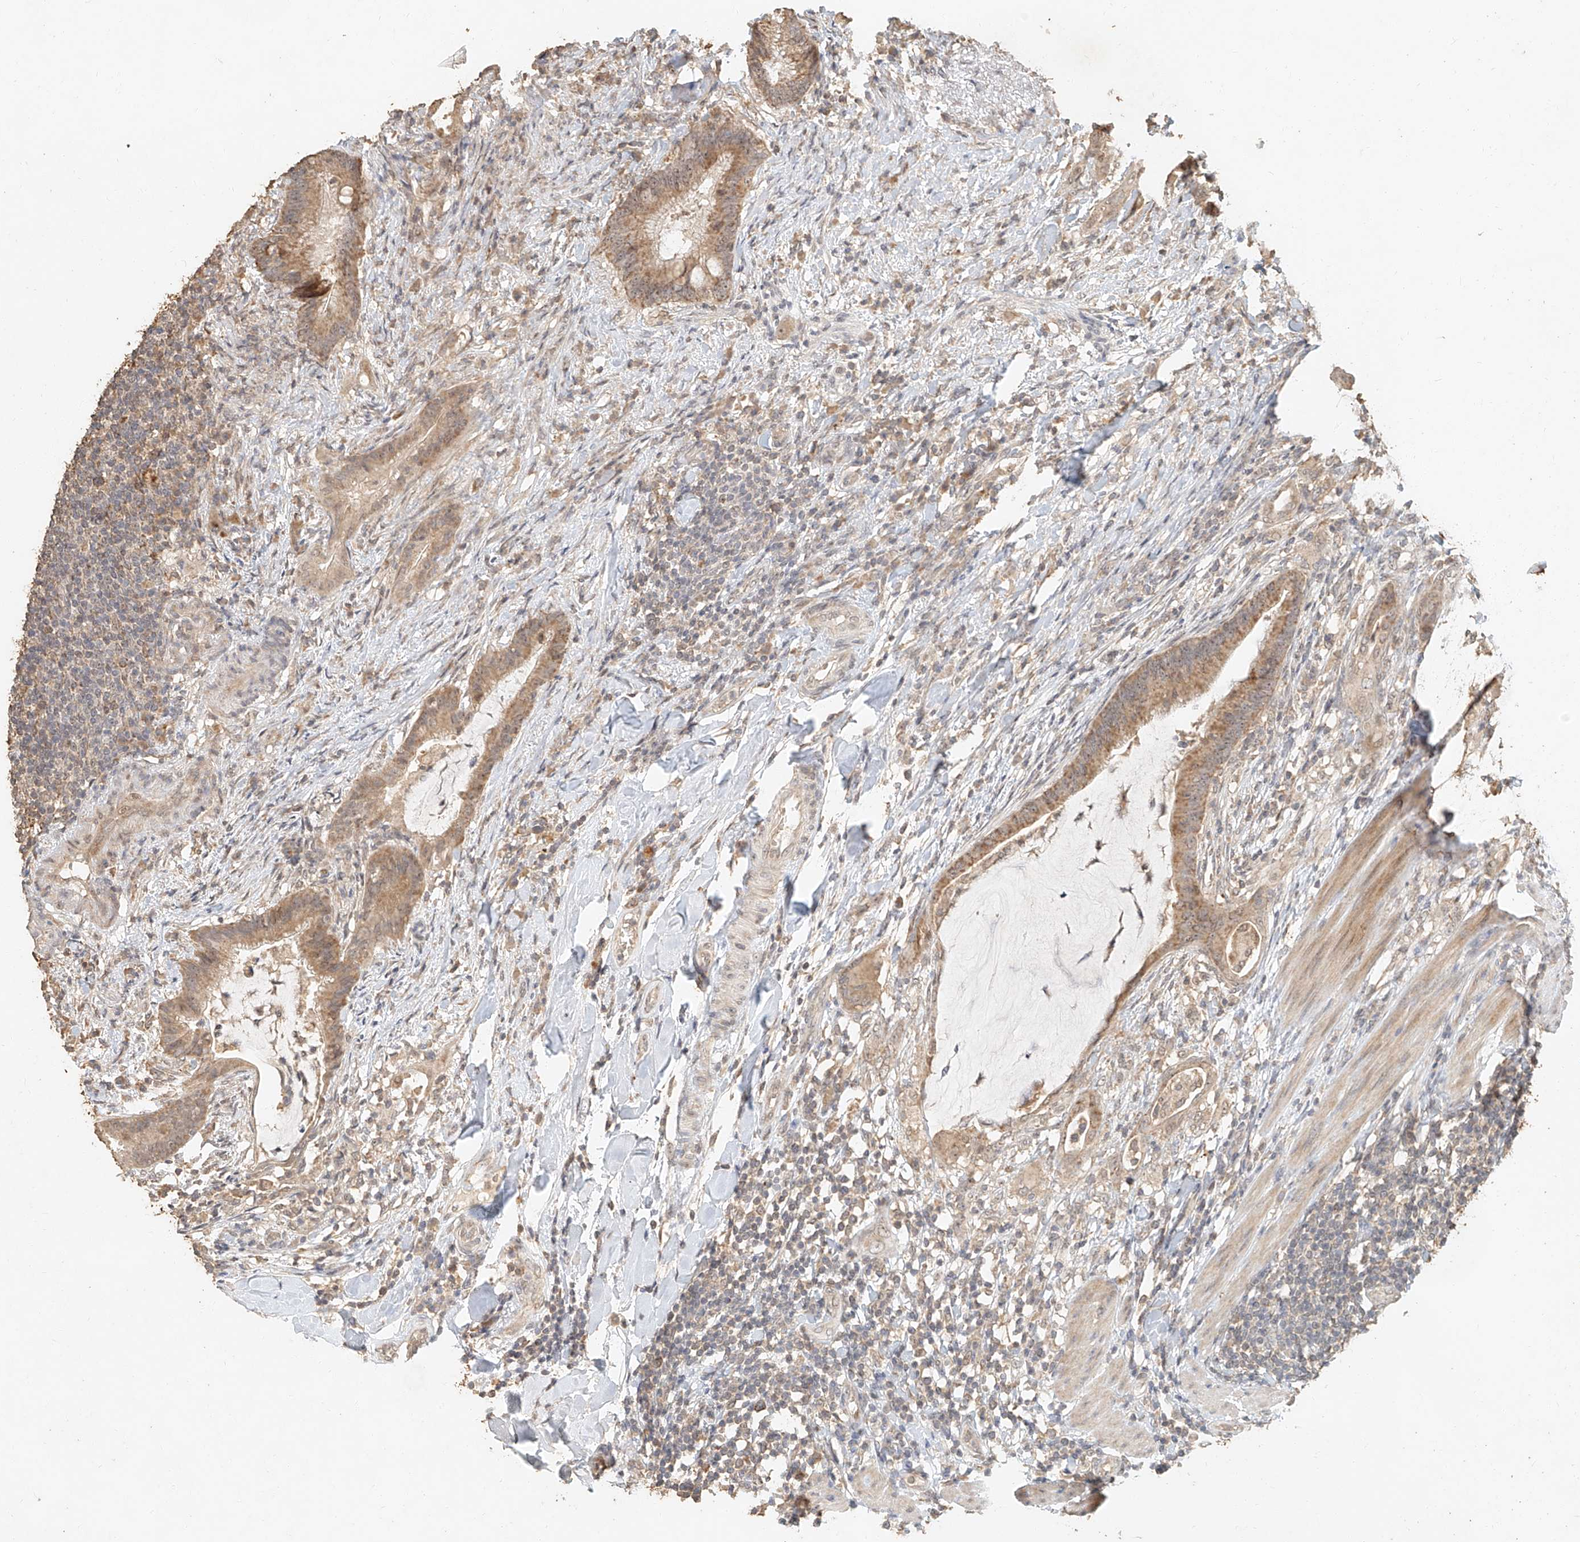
{"staining": {"intensity": "moderate", "quantity": ">75%", "location": "cytoplasmic/membranous"}, "tissue": "colorectal cancer", "cell_type": "Tumor cells", "image_type": "cancer", "snomed": [{"axis": "morphology", "description": "Adenocarcinoma, NOS"}, {"axis": "topography", "description": "Colon"}], "caption": "Adenocarcinoma (colorectal) stained with DAB (3,3'-diaminobenzidine) immunohistochemistry exhibits medium levels of moderate cytoplasmic/membranous expression in approximately >75% of tumor cells.", "gene": "CXorf58", "patient": {"sex": "female", "age": 66}}